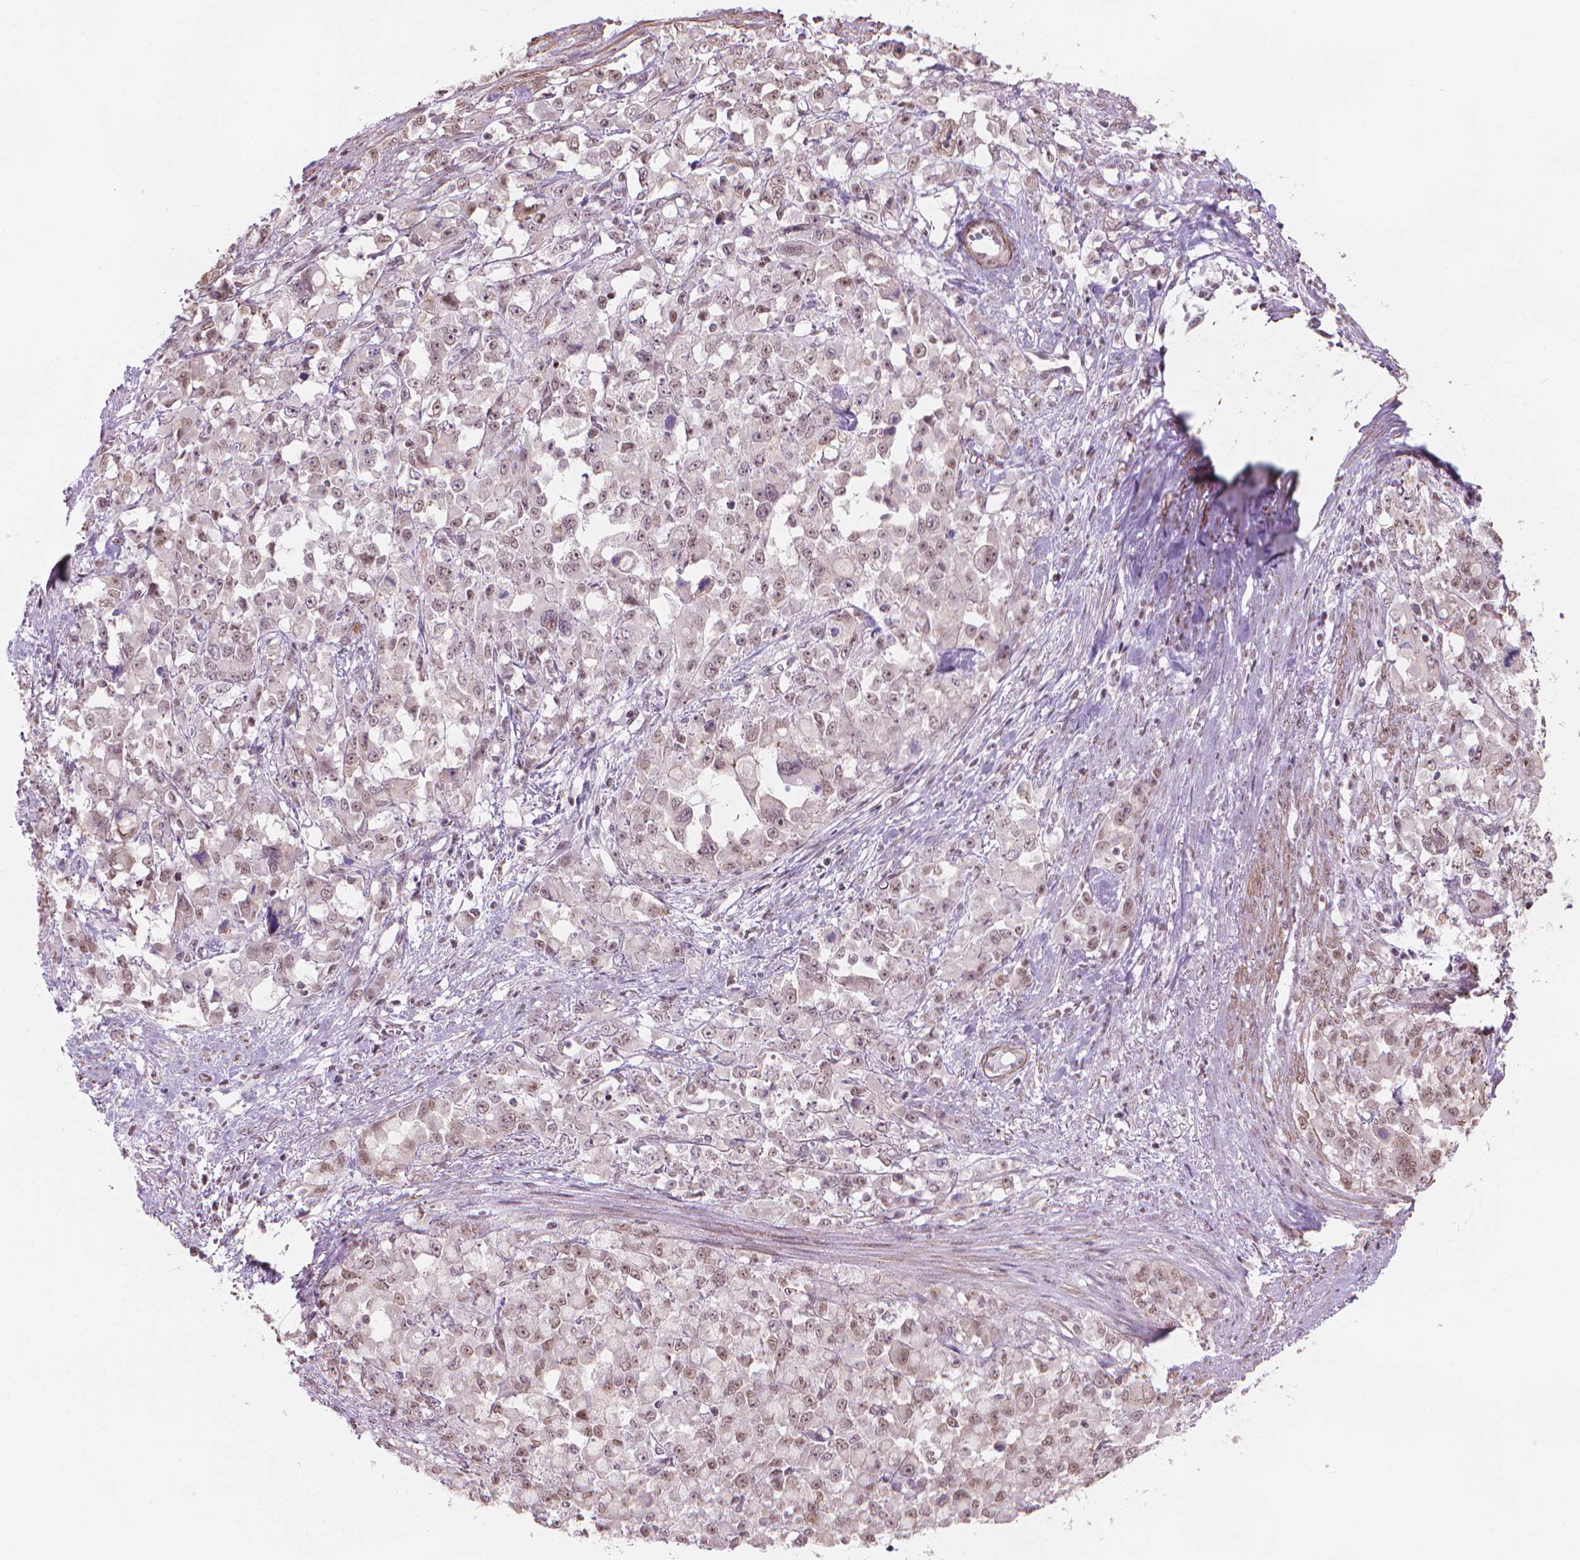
{"staining": {"intensity": "weak", "quantity": ">75%", "location": "nuclear"}, "tissue": "stomach cancer", "cell_type": "Tumor cells", "image_type": "cancer", "snomed": [{"axis": "morphology", "description": "Adenocarcinoma, NOS"}, {"axis": "topography", "description": "Stomach"}], "caption": "Tumor cells demonstrate weak nuclear positivity in approximately >75% of cells in adenocarcinoma (stomach).", "gene": "HOXD4", "patient": {"sex": "female", "age": 76}}